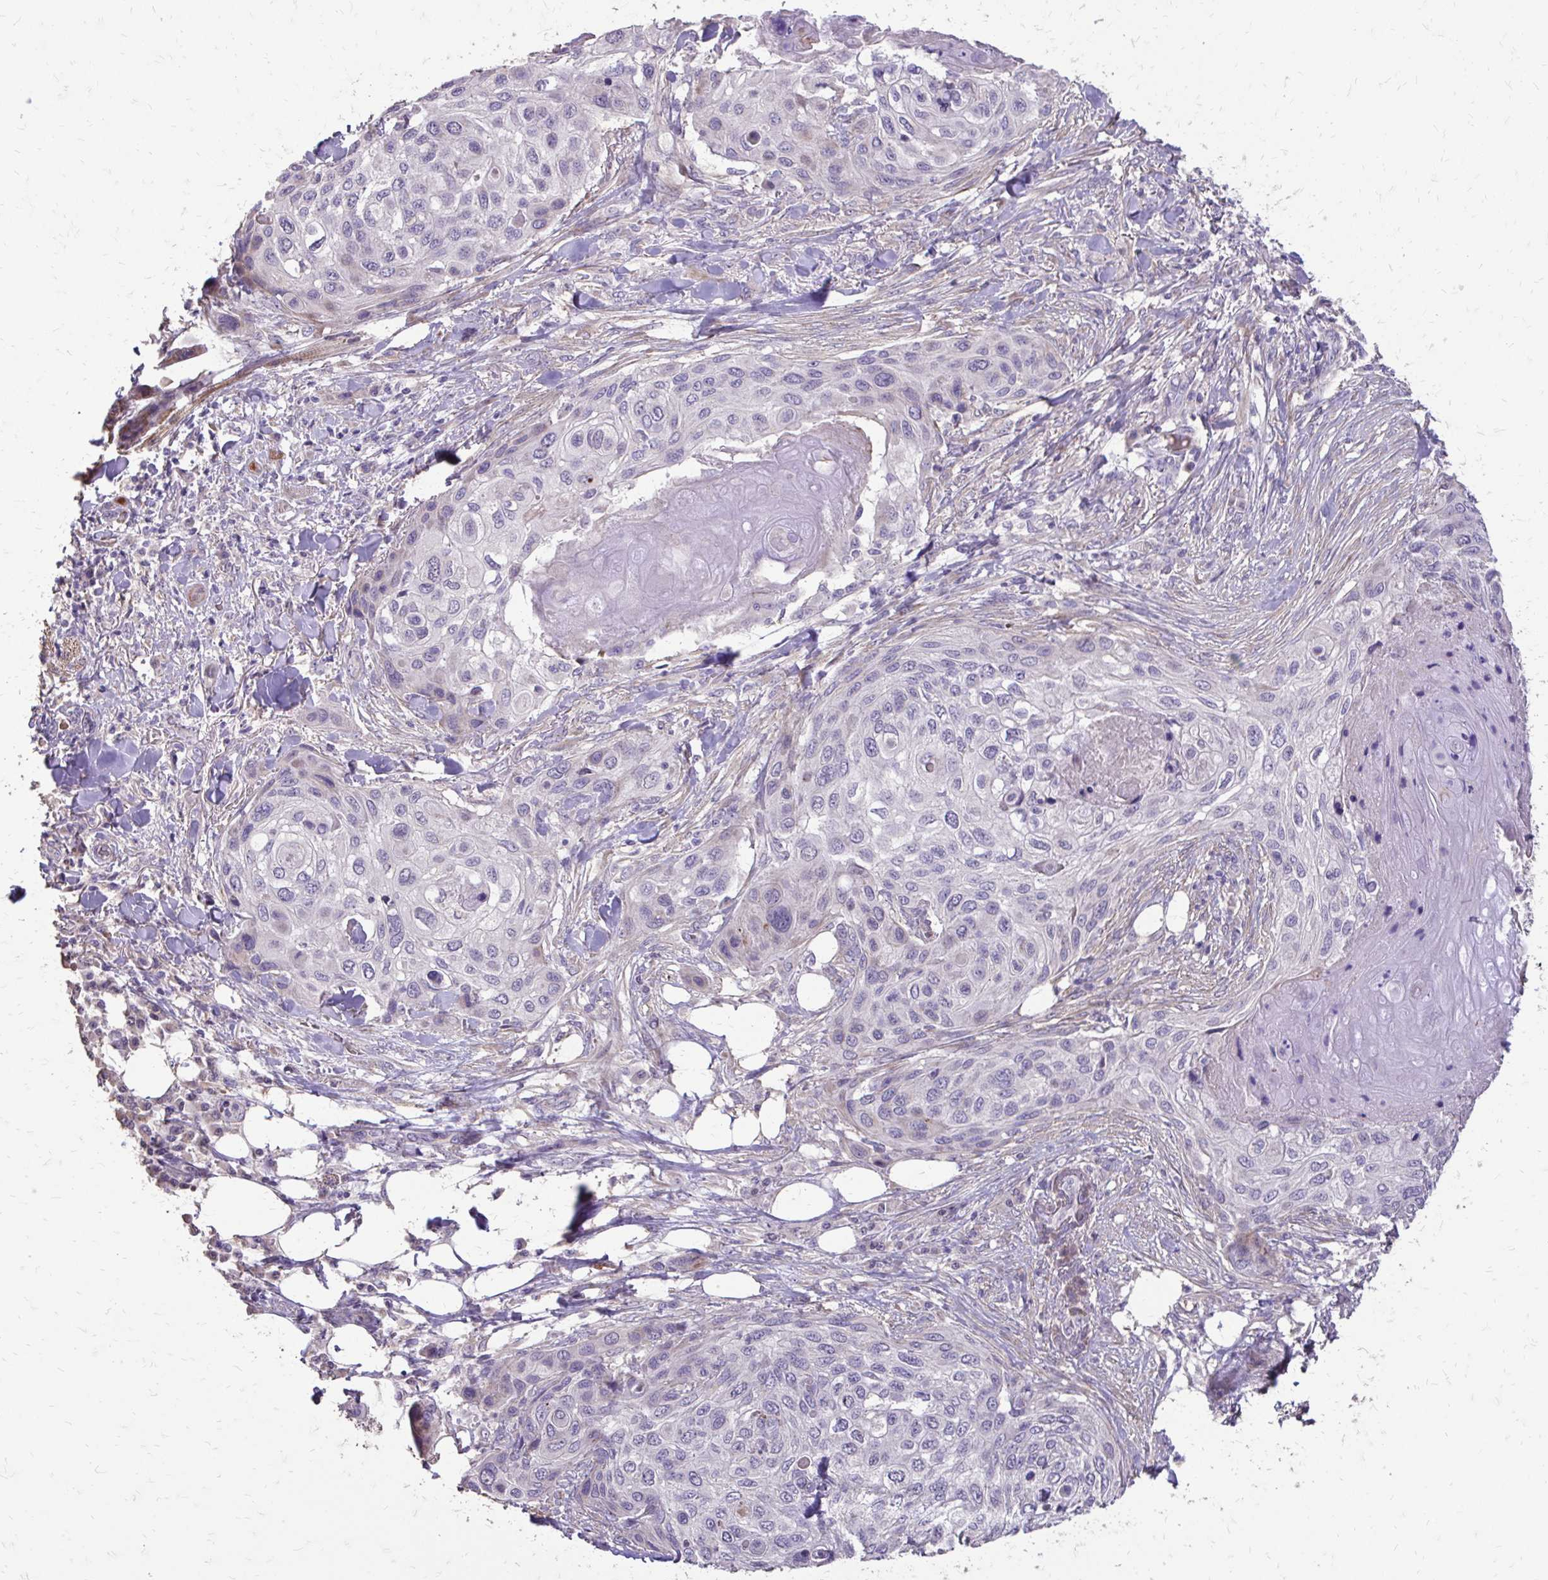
{"staining": {"intensity": "negative", "quantity": "none", "location": "none"}, "tissue": "skin cancer", "cell_type": "Tumor cells", "image_type": "cancer", "snomed": [{"axis": "morphology", "description": "Squamous cell carcinoma, NOS"}, {"axis": "topography", "description": "Skin"}], "caption": "Image shows no significant protein expression in tumor cells of squamous cell carcinoma (skin). (DAB (3,3'-diaminobenzidine) immunohistochemistry, high magnification).", "gene": "MYORG", "patient": {"sex": "female", "age": 87}}